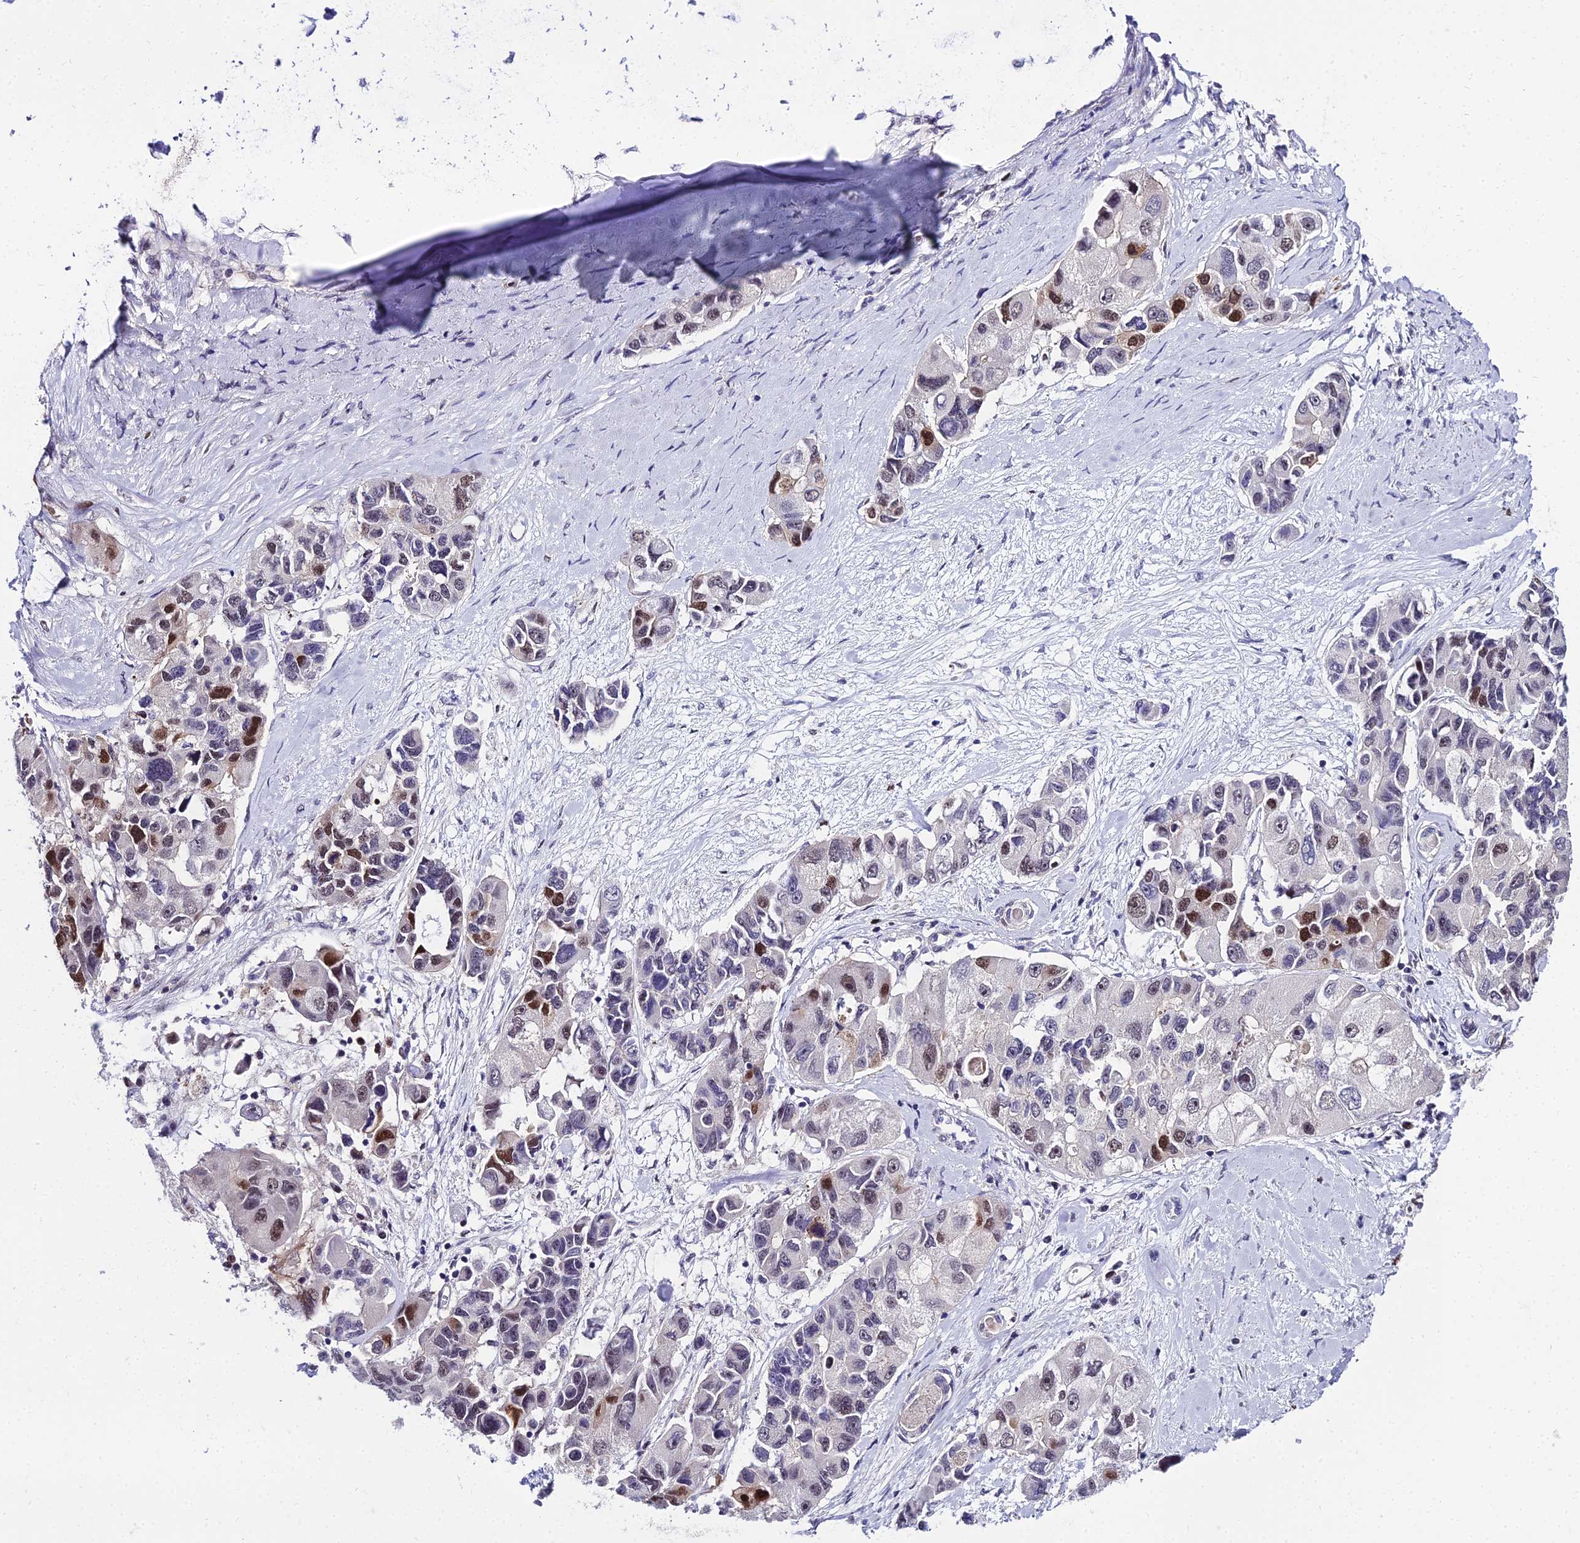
{"staining": {"intensity": "strong", "quantity": "<25%", "location": "nuclear"}, "tissue": "lung cancer", "cell_type": "Tumor cells", "image_type": "cancer", "snomed": [{"axis": "morphology", "description": "Adenocarcinoma, NOS"}, {"axis": "topography", "description": "Lung"}], "caption": "This image displays IHC staining of human lung cancer, with medium strong nuclear expression in about <25% of tumor cells.", "gene": "TRIML2", "patient": {"sex": "female", "age": 54}}